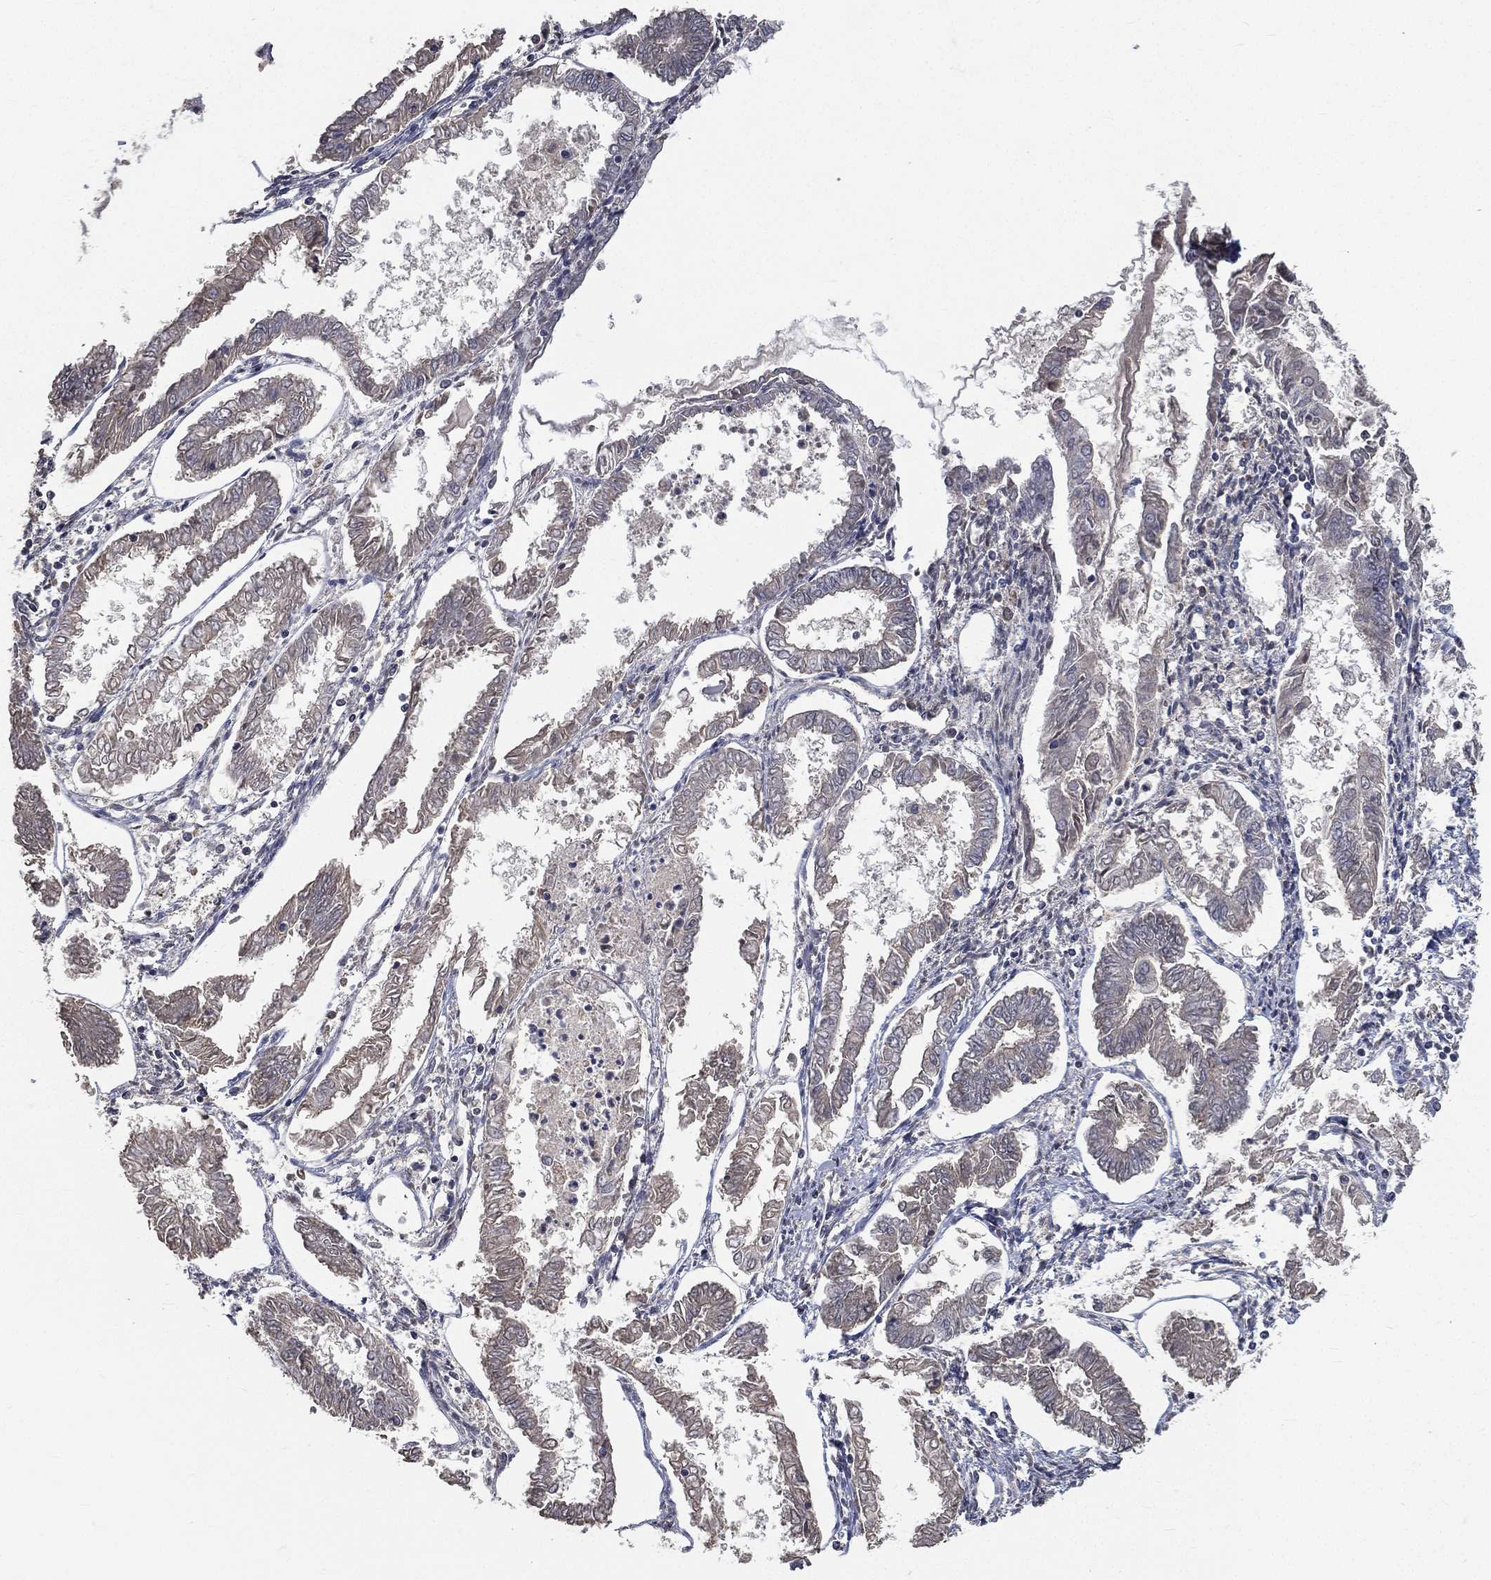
{"staining": {"intensity": "weak", "quantity": "25%-75%", "location": "cytoplasmic/membranous"}, "tissue": "endometrial cancer", "cell_type": "Tumor cells", "image_type": "cancer", "snomed": [{"axis": "morphology", "description": "Adenocarcinoma, NOS"}, {"axis": "topography", "description": "Endometrium"}], "caption": "The immunohistochemical stain highlights weak cytoplasmic/membranous staining in tumor cells of endometrial cancer tissue.", "gene": "SNAP25", "patient": {"sex": "female", "age": 68}}